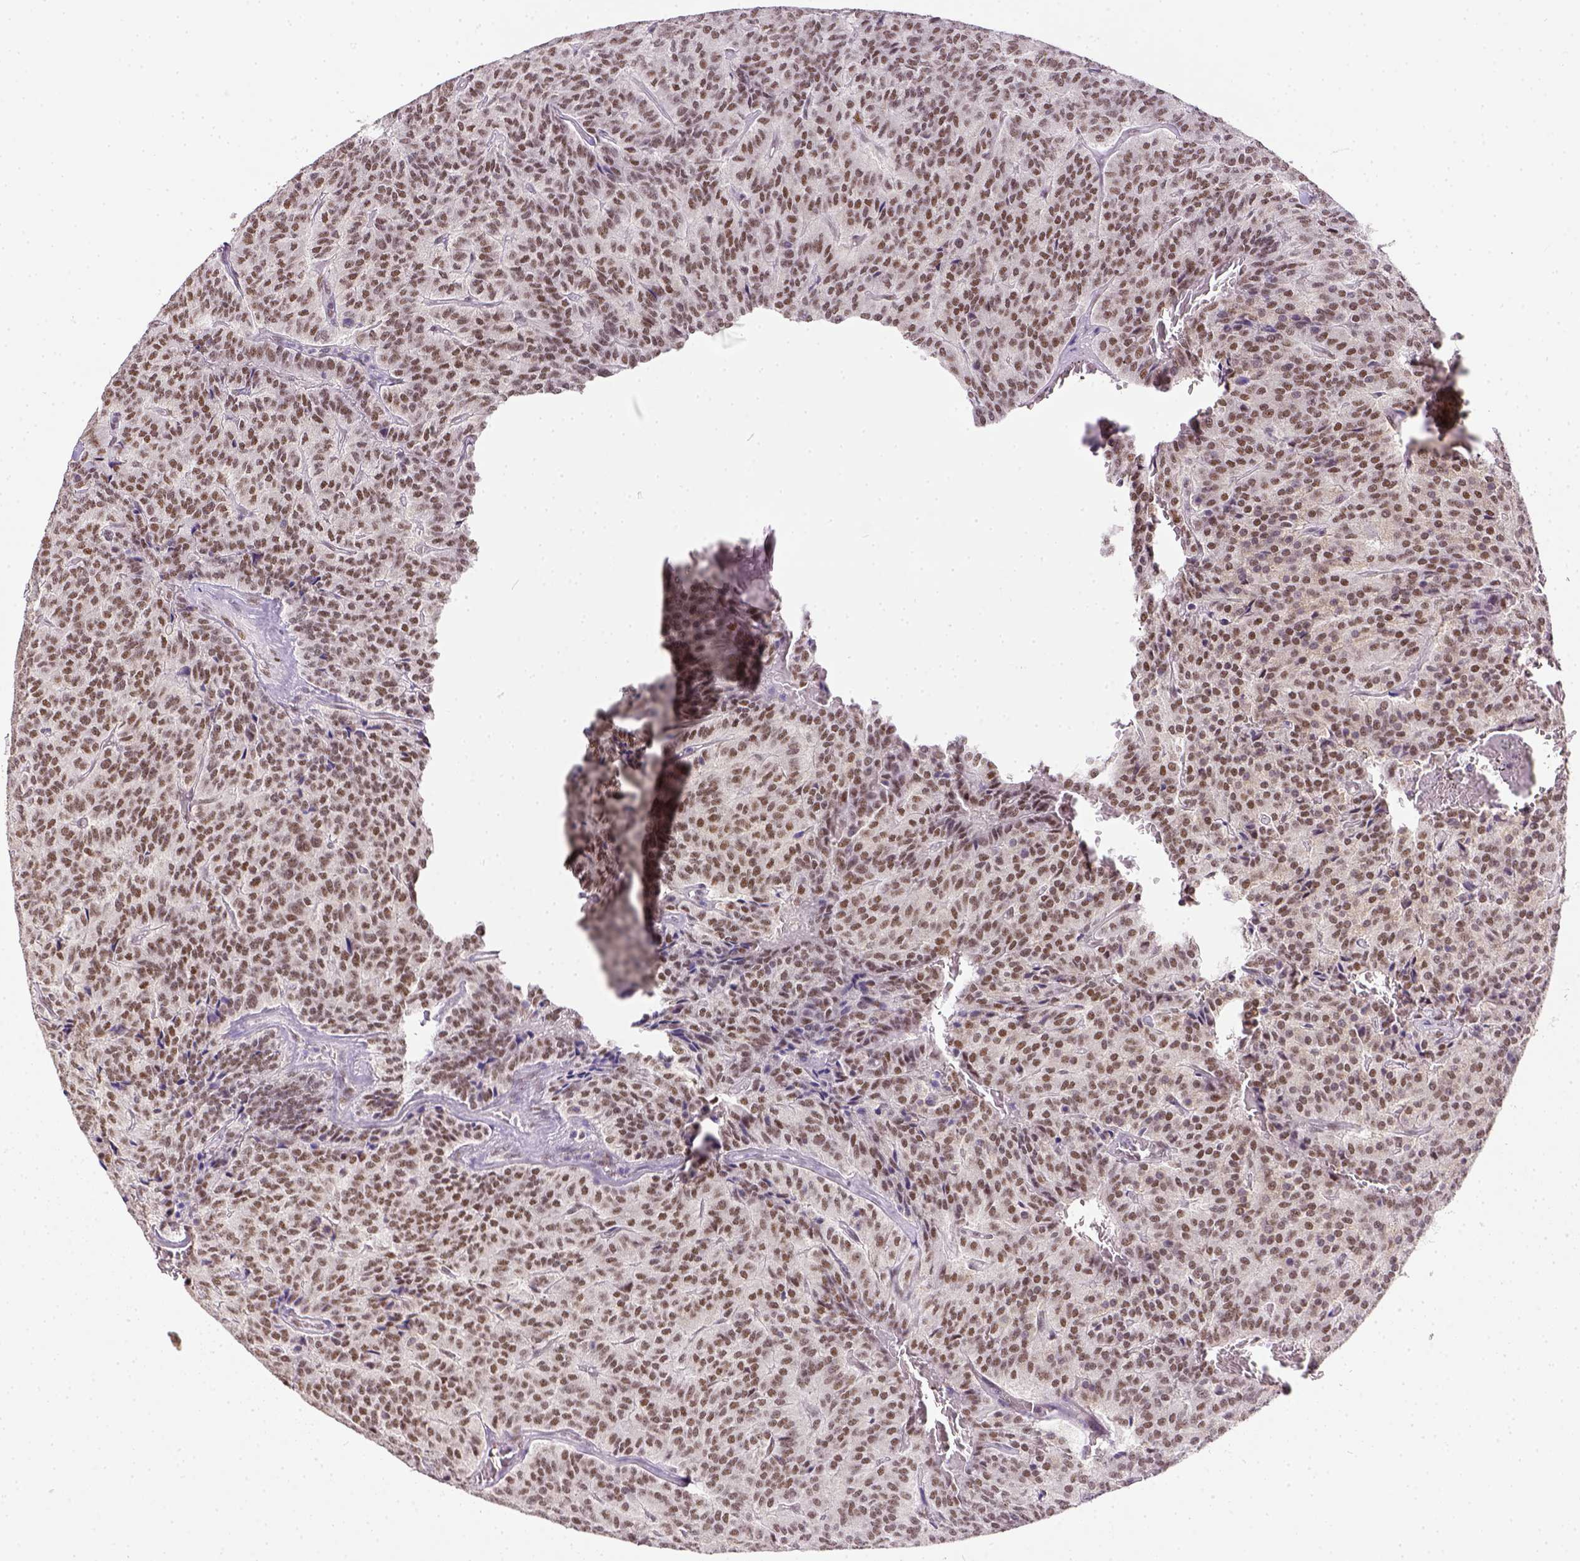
{"staining": {"intensity": "moderate", "quantity": ">75%", "location": "nuclear"}, "tissue": "carcinoid", "cell_type": "Tumor cells", "image_type": "cancer", "snomed": [{"axis": "morphology", "description": "Carcinoid, malignant, NOS"}, {"axis": "topography", "description": "Lung"}], "caption": "Malignant carcinoid stained with a protein marker demonstrates moderate staining in tumor cells.", "gene": "ERCC1", "patient": {"sex": "male", "age": 70}}